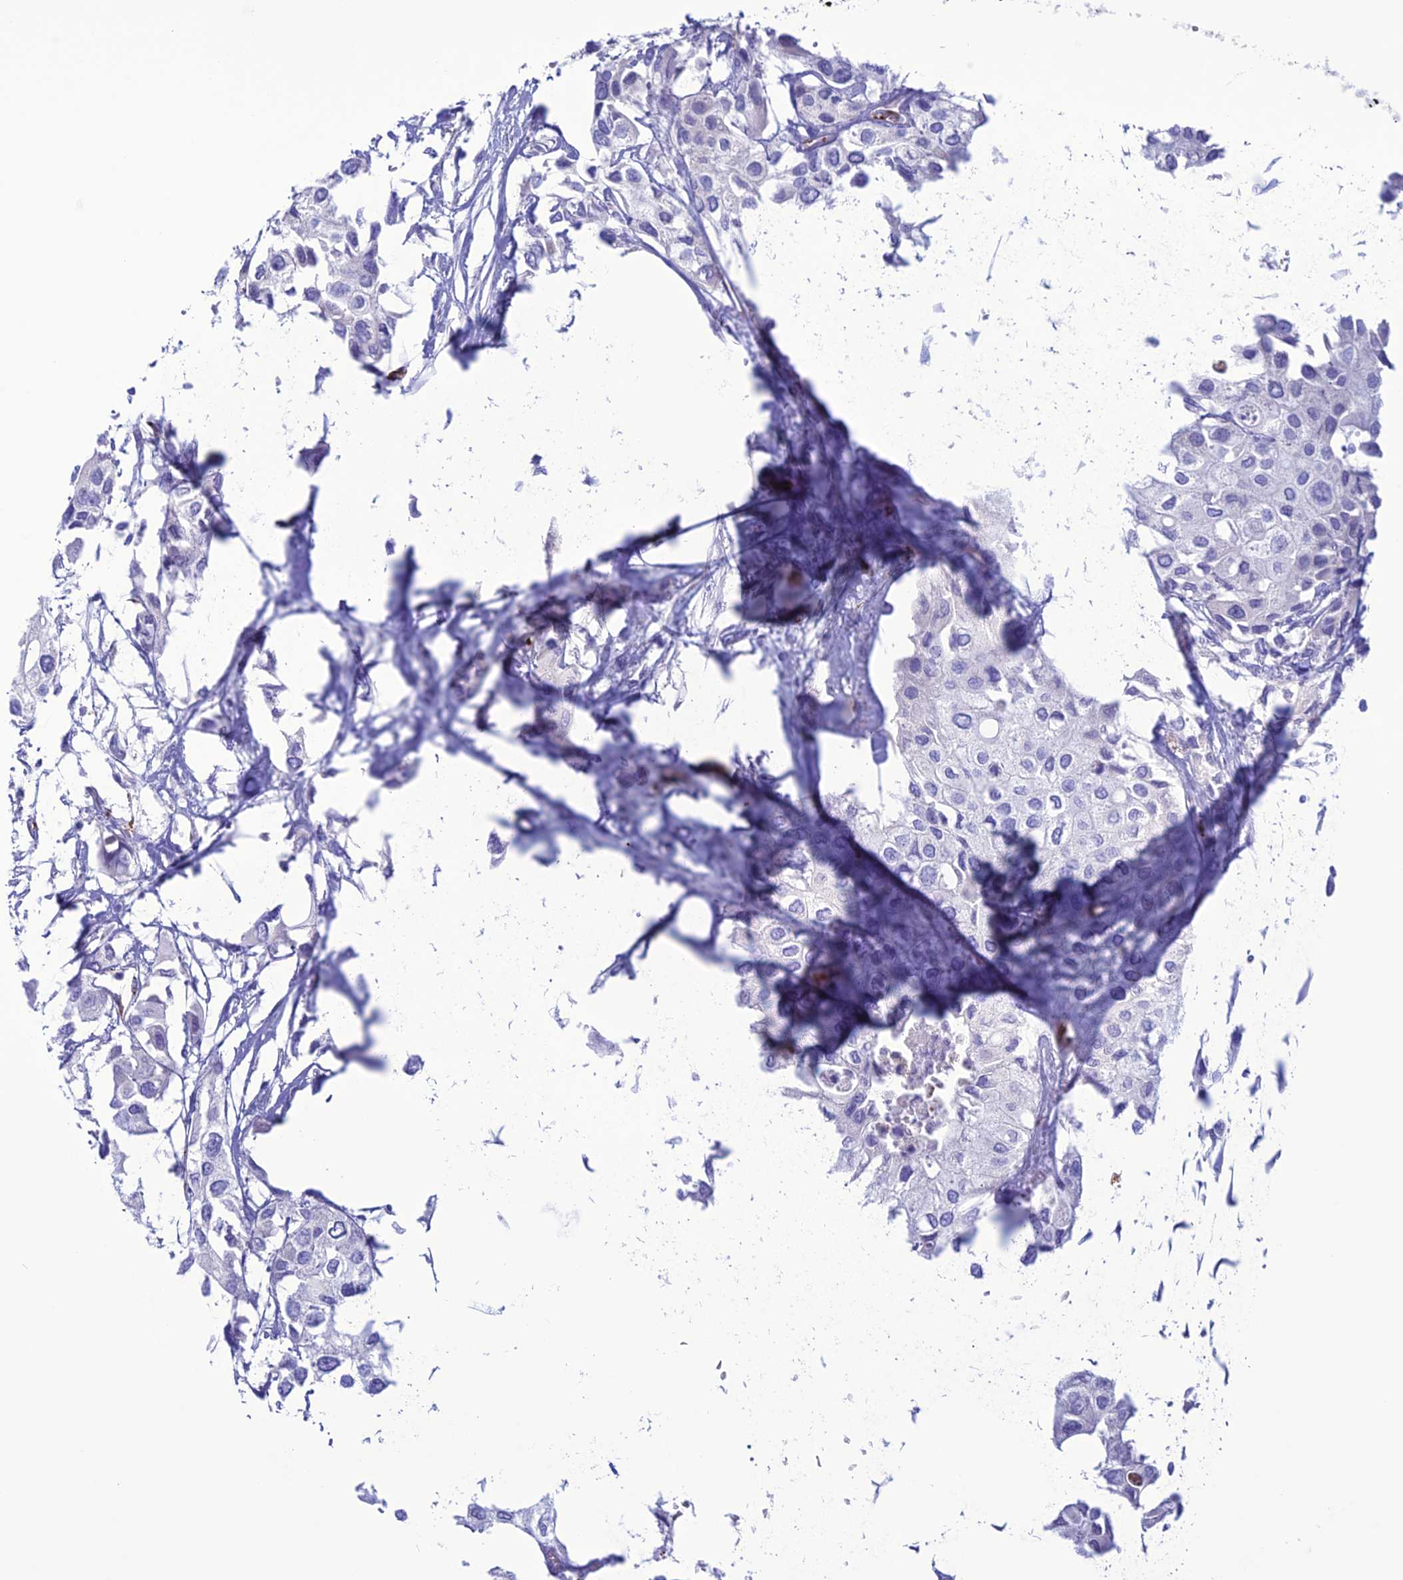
{"staining": {"intensity": "negative", "quantity": "none", "location": "none"}, "tissue": "urothelial cancer", "cell_type": "Tumor cells", "image_type": "cancer", "snomed": [{"axis": "morphology", "description": "Urothelial carcinoma, High grade"}, {"axis": "topography", "description": "Urinary bladder"}], "caption": "This is an IHC micrograph of high-grade urothelial carcinoma. There is no positivity in tumor cells.", "gene": "CDC42EP5", "patient": {"sex": "male", "age": 64}}